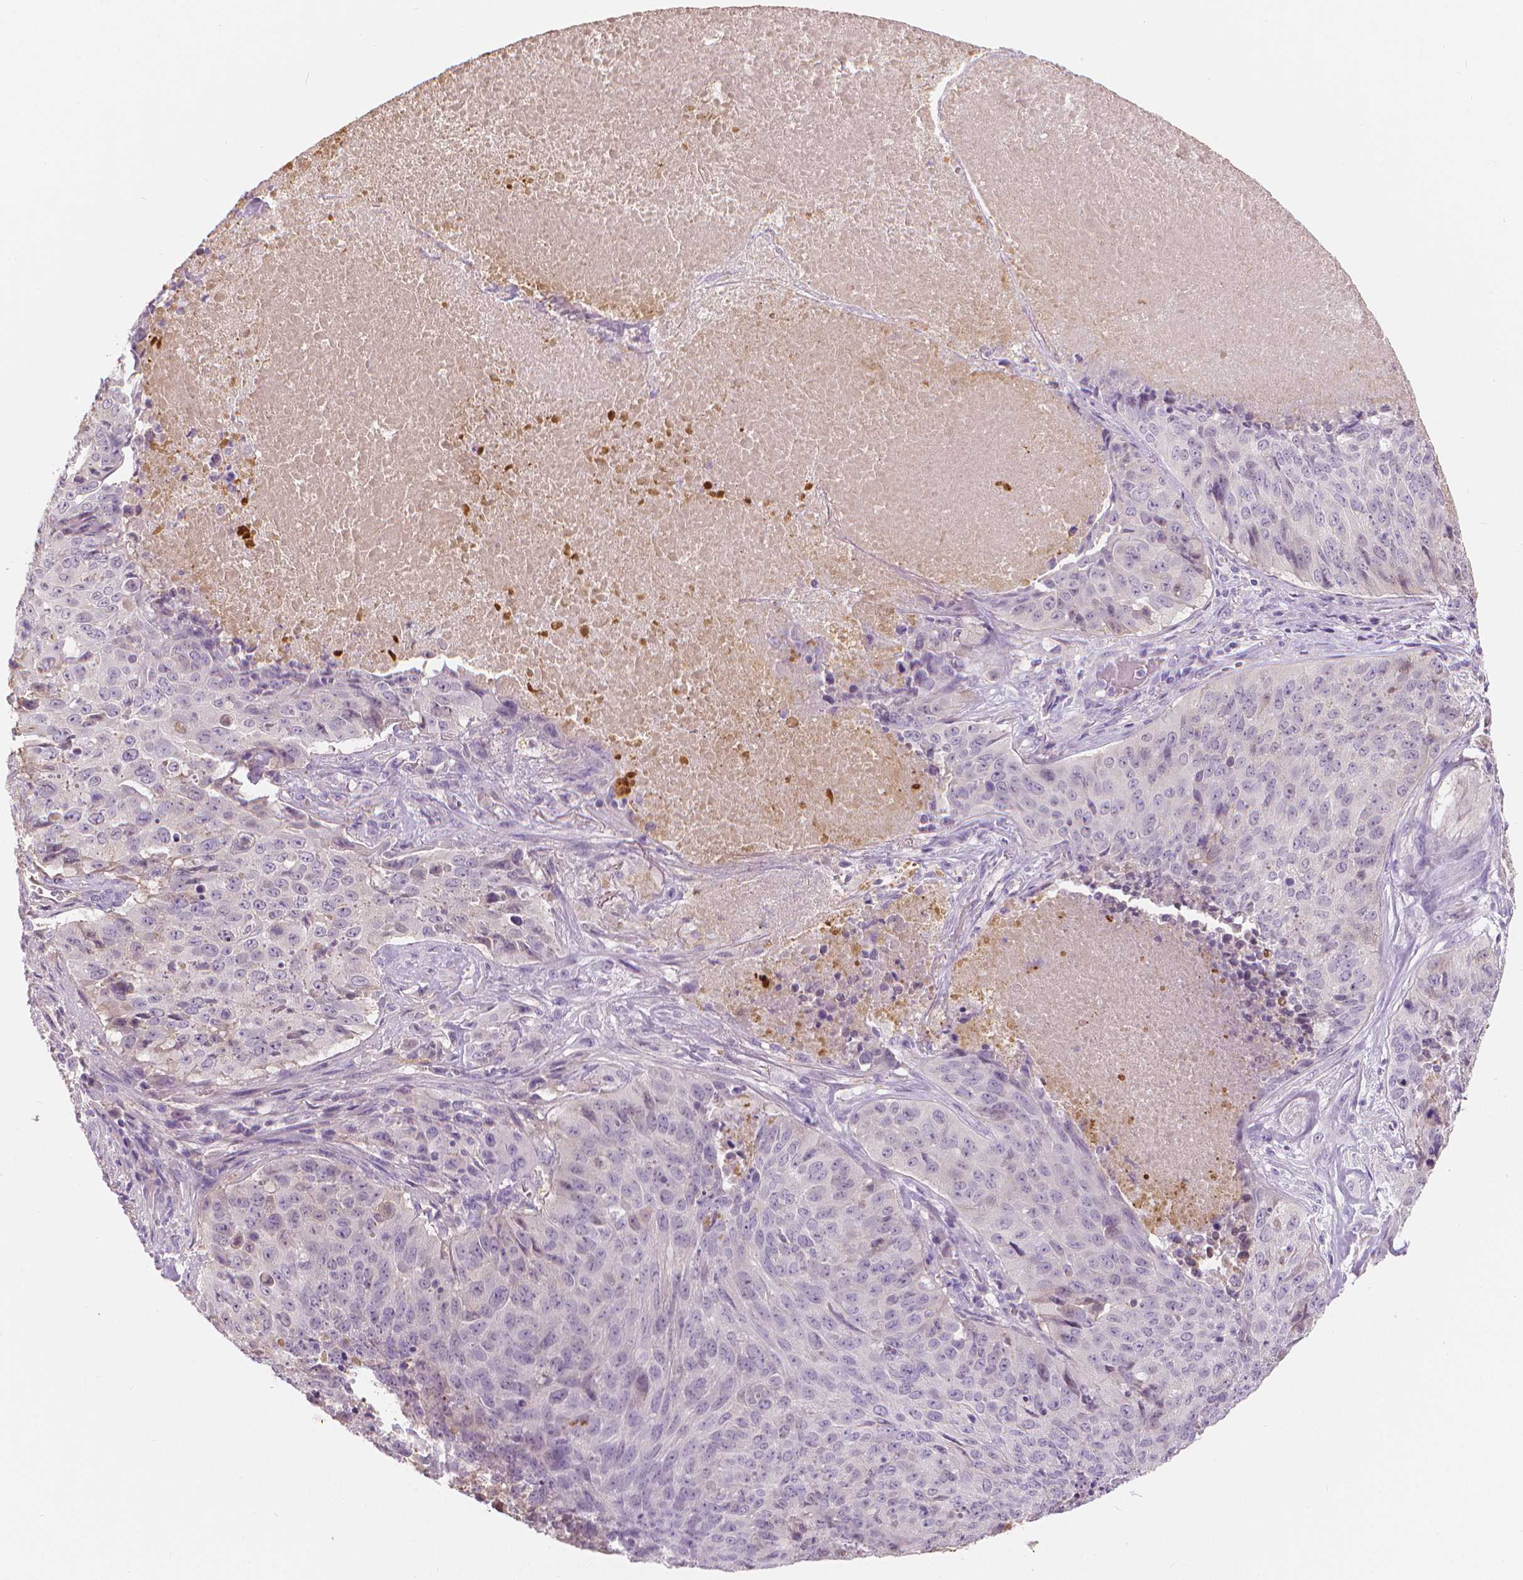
{"staining": {"intensity": "negative", "quantity": "none", "location": "none"}, "tissue": "lung cancer", "cell_type": "Tumor cells", "image_type": "cancer", "snomed": [{"axis": "morphology", "description": "Normal tissue, NOS"}, {"axis": "morphology", "description": "Squamous cell carcinoma, NOS"}, {"axis": "topography", "description": "Bronchus"}, {"axis": "topography", "description": "Lung"}], "caption": "Tumor cells show no significant staining in squamous cell carcinoma (lung). The staining was performed using DAB (3,3'-diaminobenzidine) to visualize the protein expression in brown, while the nuclei were stained in blue with hematoxylin (Magnification: 20x).", "gene": "APOA4", "patient": {"sex": "male", "age": 64}}